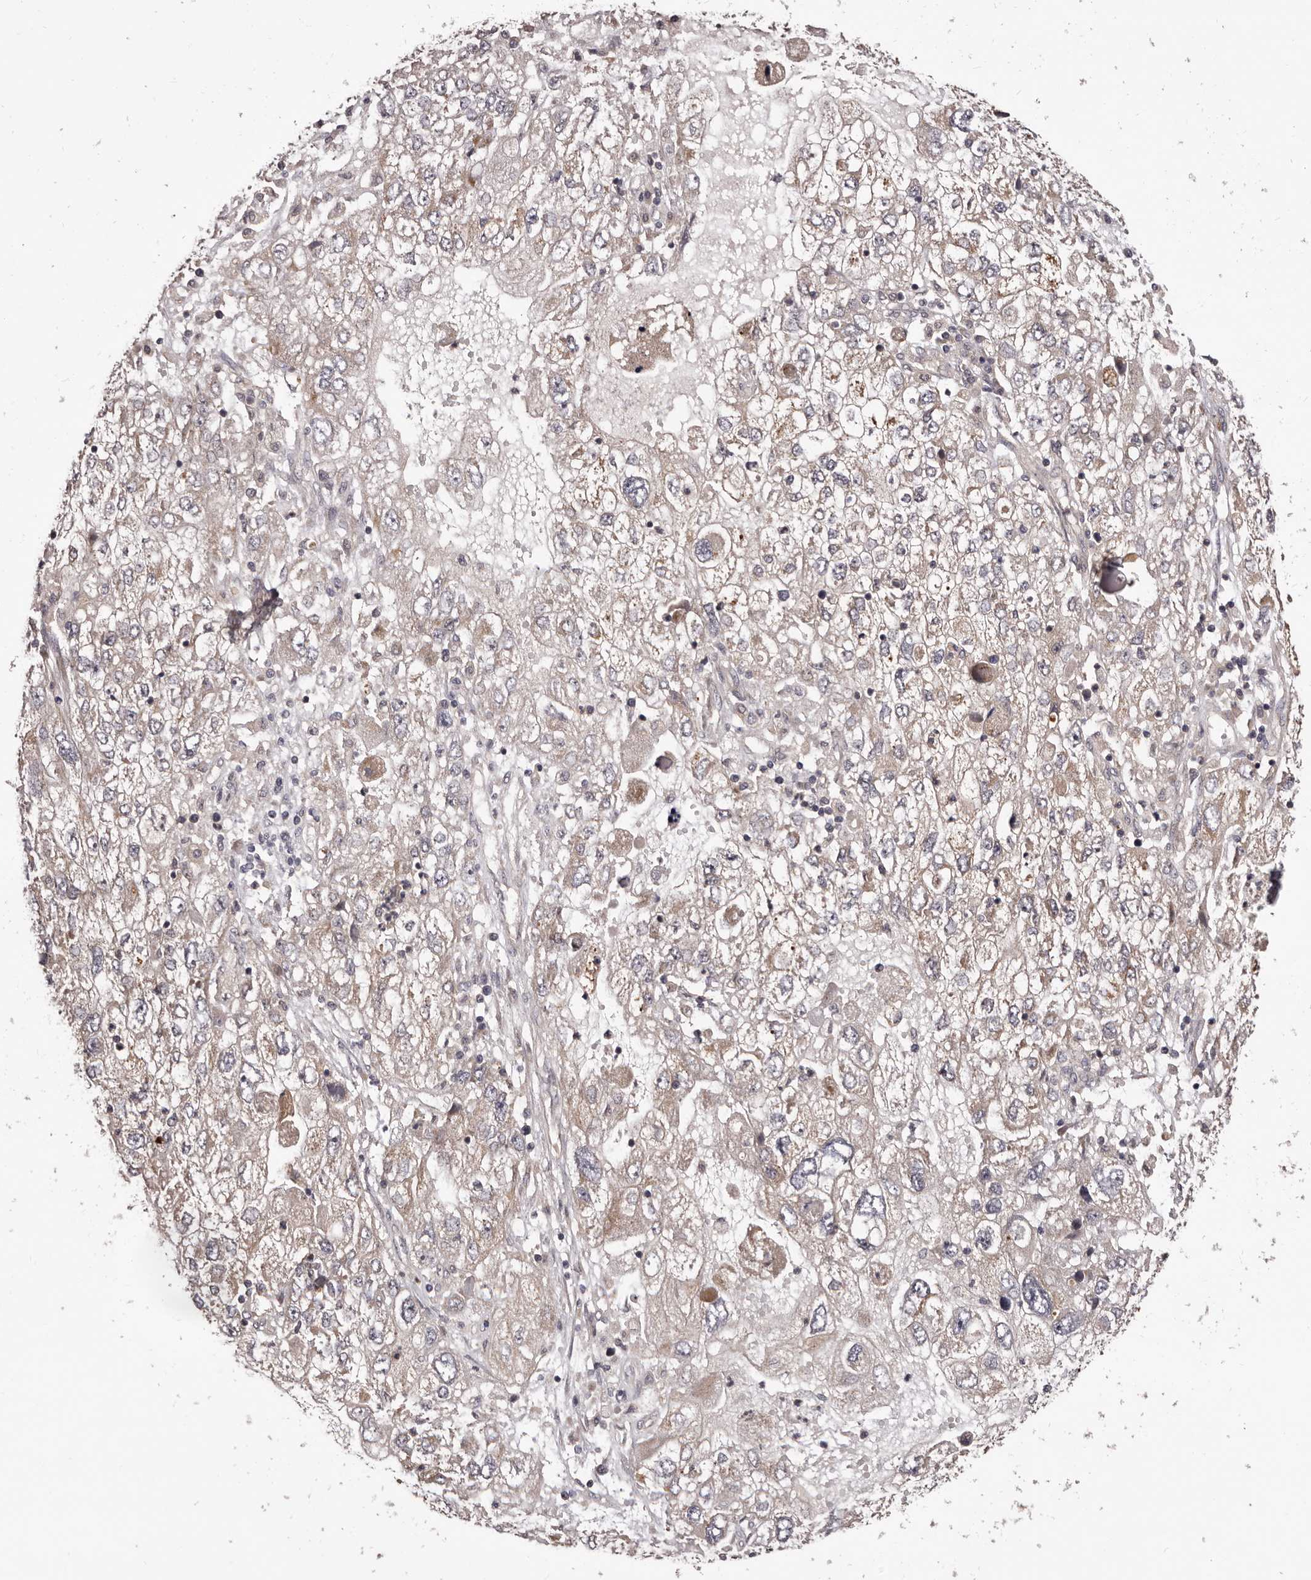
{"staining": {"intensity": "weak", "quantity": ">75%", "location": "cytoplasmic/membranous"}, "tissue": "endometrial cancer", "cell_type": "Tumor cells", "image_type": "cancer", "snomed": [{"axis": "morphology", "description": "Adenocarcinoma, NOS"}, {"axis": "topography", "description": "Endometrium"}], "caption": "Tumor cells reveal low levels of weak cytoplasmic/membranous expression in about >75% of cells in human endometrial adenocarcinoma.", "gene": "MDP1", "patient": {"sex": "female", "age": 49}}